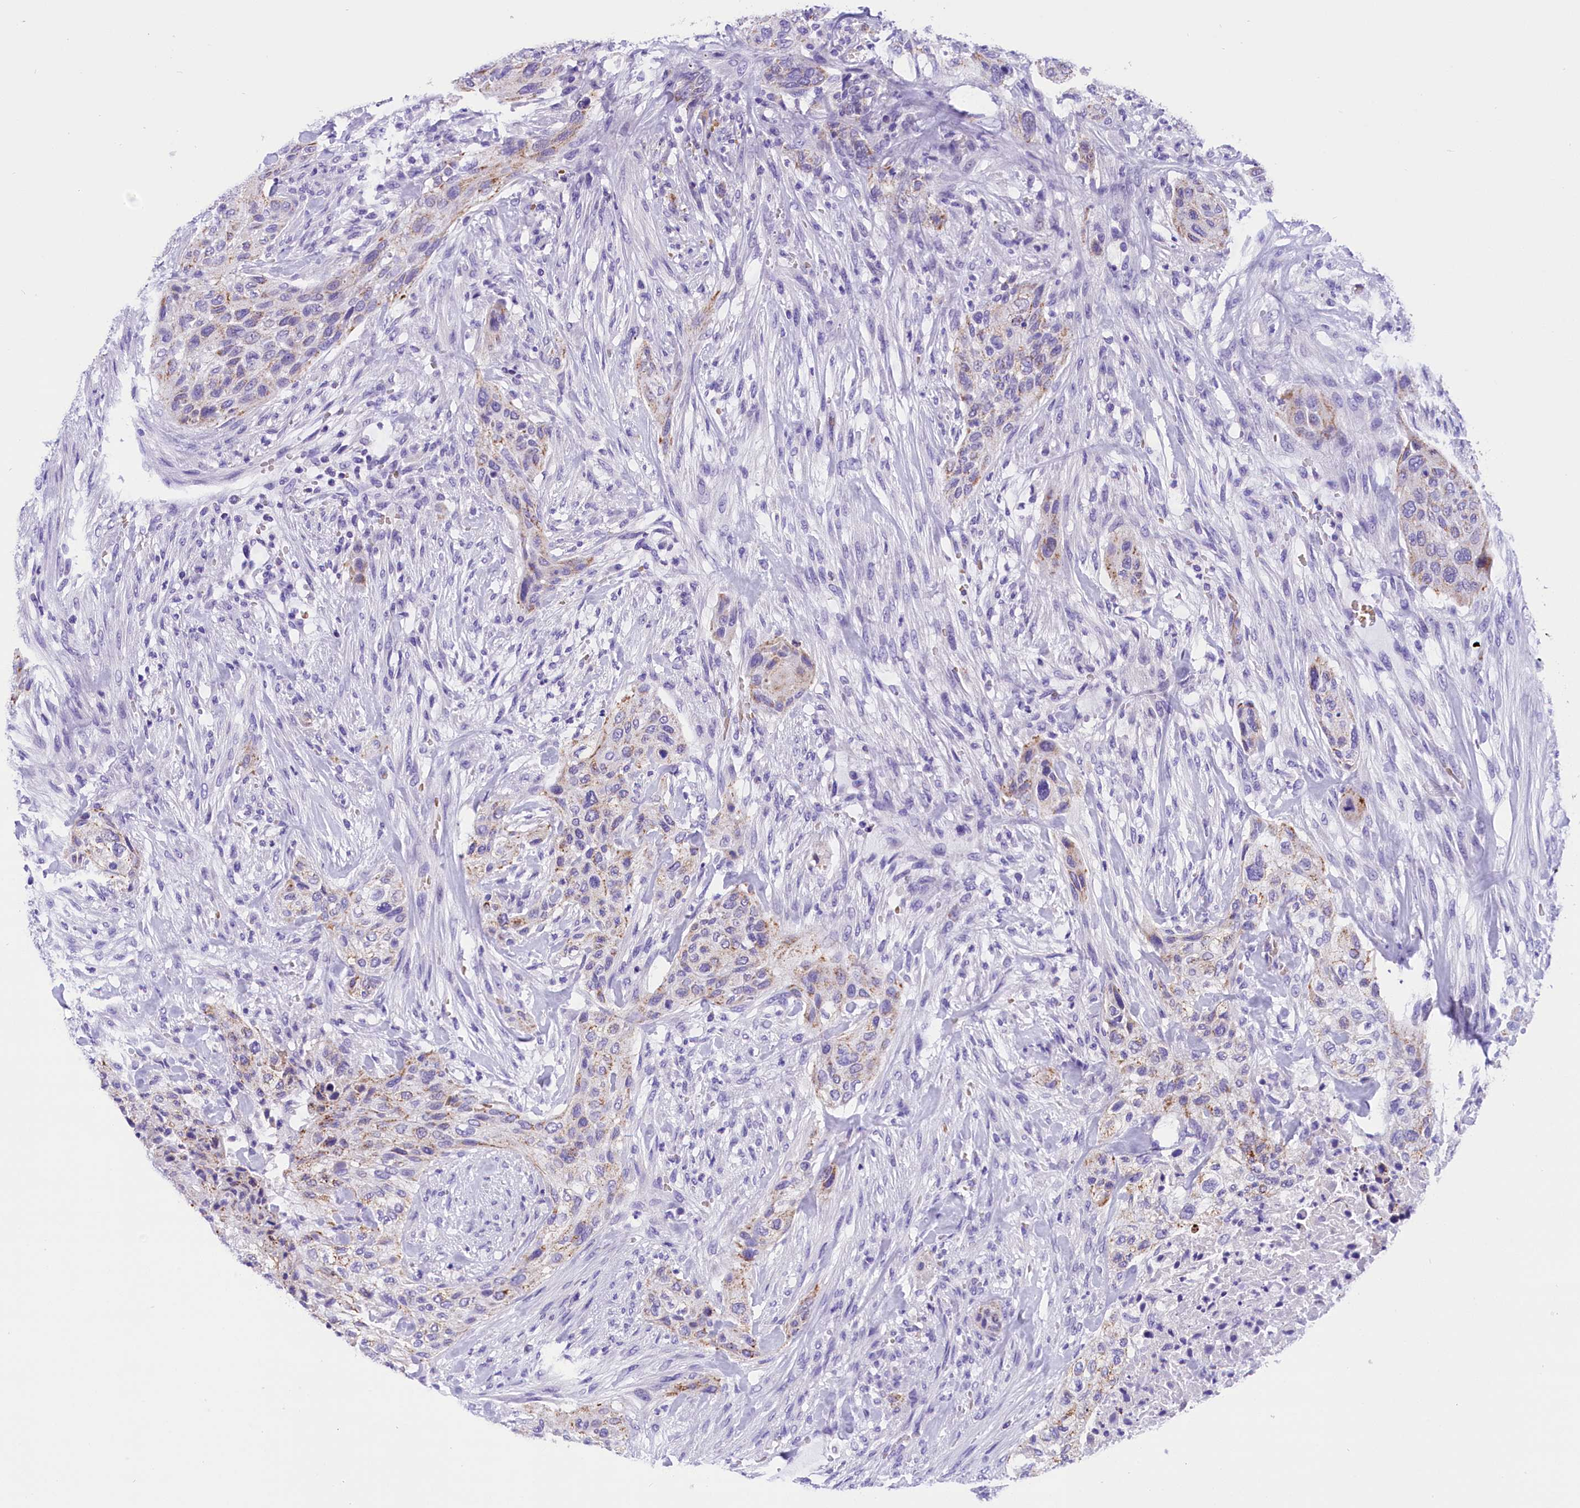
{"staining": {"intensity": "weak", "quantity": "25%-75%", "location": "cytoplasmic/membranous"}, "tissue": "urothelial cancer", "cell_type": "Tumor cells", "image_type": "cancer", "snomed": [{"axis": "morphology", "description": "Urothelial carcinoma, High grade"}, {"axis": "topography", "description": "Urinary bladder"}], "caption": "DAB immunohistochemical staining of human urothelial cancer displays weak cytoplasmic/membranous protein positivity in about 25%-75% of tumor cells.", "gene": "ABAT", "patient": {"sex": "male", "age": 35}}